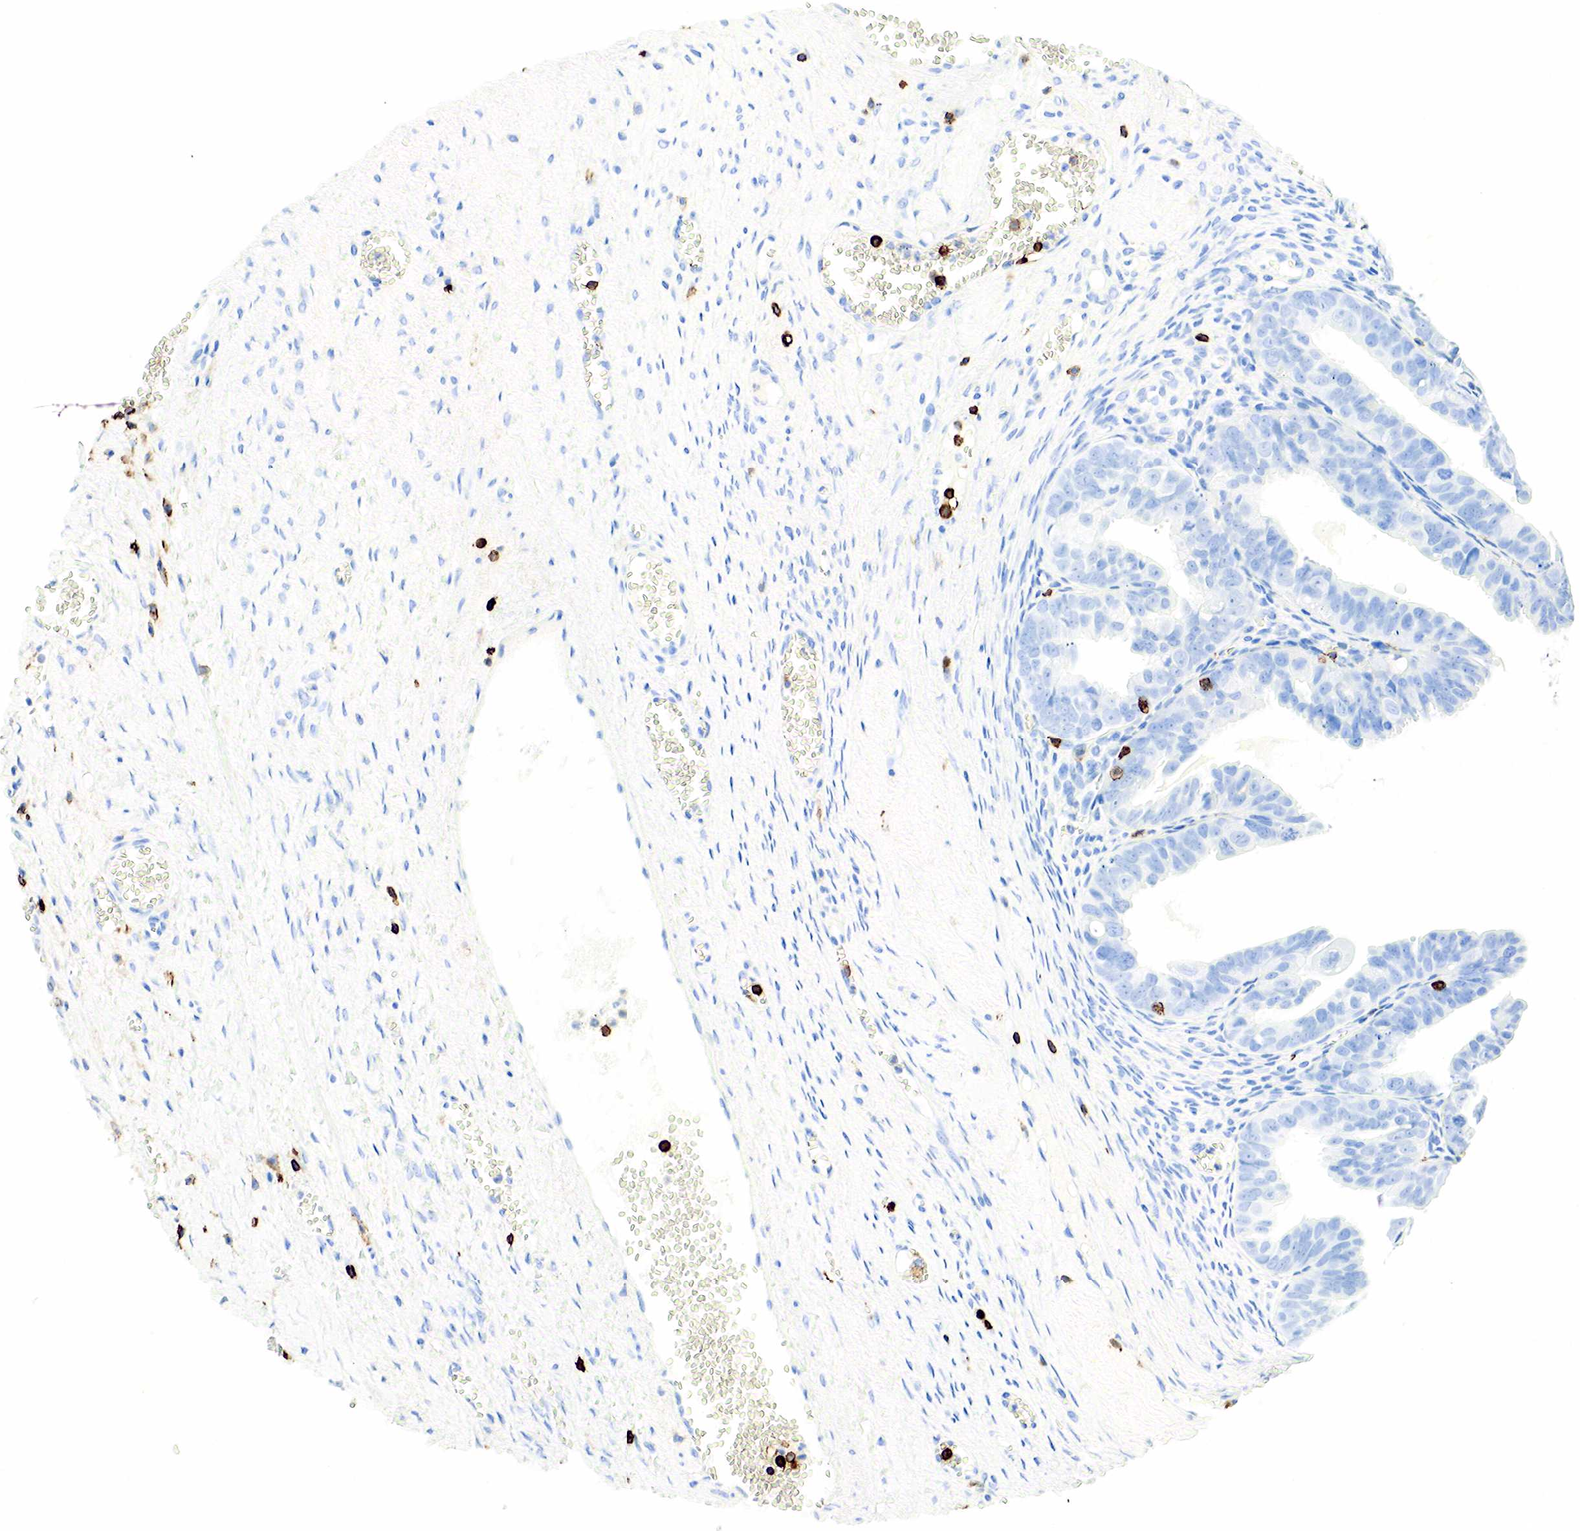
{"staining": {"intensity": "negative", "quantity": "none", "location": "none"}, "tissue": "ovarian cancer", "cell_type": "Tumor cells", "image_type": "cancer", "snomed": [{"axis": "morphology", "description": "Carcinoma, endometroid"}, {"axis": "topography", "description": "Ovary"}], "caption": "Ovarian endometroid carcinoma was stained to show a protein in brown. There is no significant staining in tumor cells. (DAB (3,3'-diaminobenzidine) IHC with hematoxylin counter stain).", "gene": "PTPRC", "patient": {"sex": "female", "age": 85}}